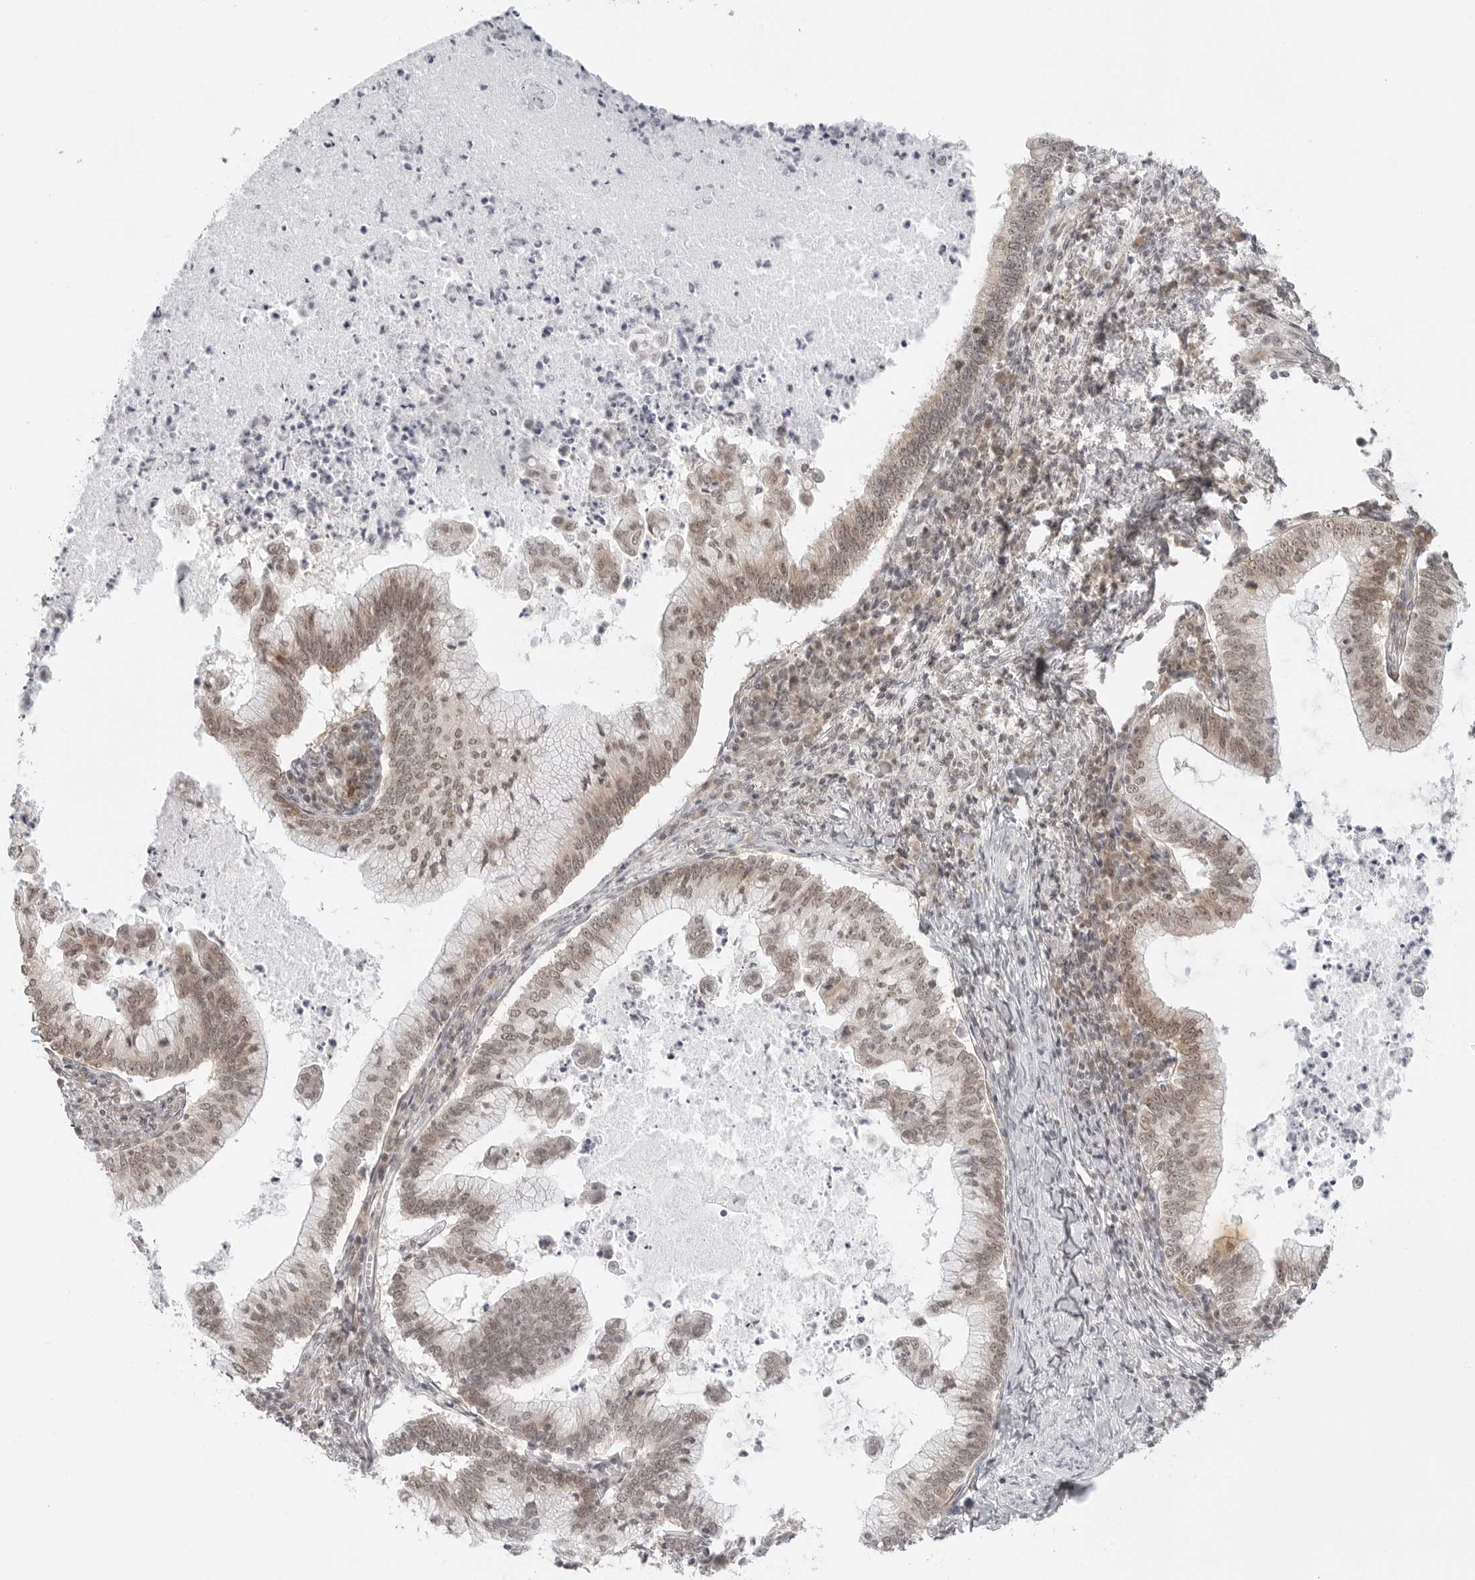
{"staining": {"intensity": "moderate", "quantity": ">75%", "location": "nuclear"}, "tissue": "cervical cancer", "cell_type": "Tumor cells", "image_type": "cancer", "snomed": [{"axis": "morphology", "description": "Adenocarcinoma, NOS"}, {"axis": "topography", "description": "Cervix"}], "caption": "Immunohistochemical staining of human cervical cancer demonstrates medium levels of moderate nuclear protein expression in approximately >75% of tumor cells. Immunohistochemistry stains the protein of interest in brown and the nuclei are stained blue.", "gene": "METAP1", "patient": {"sex": "female", "age": 36}}